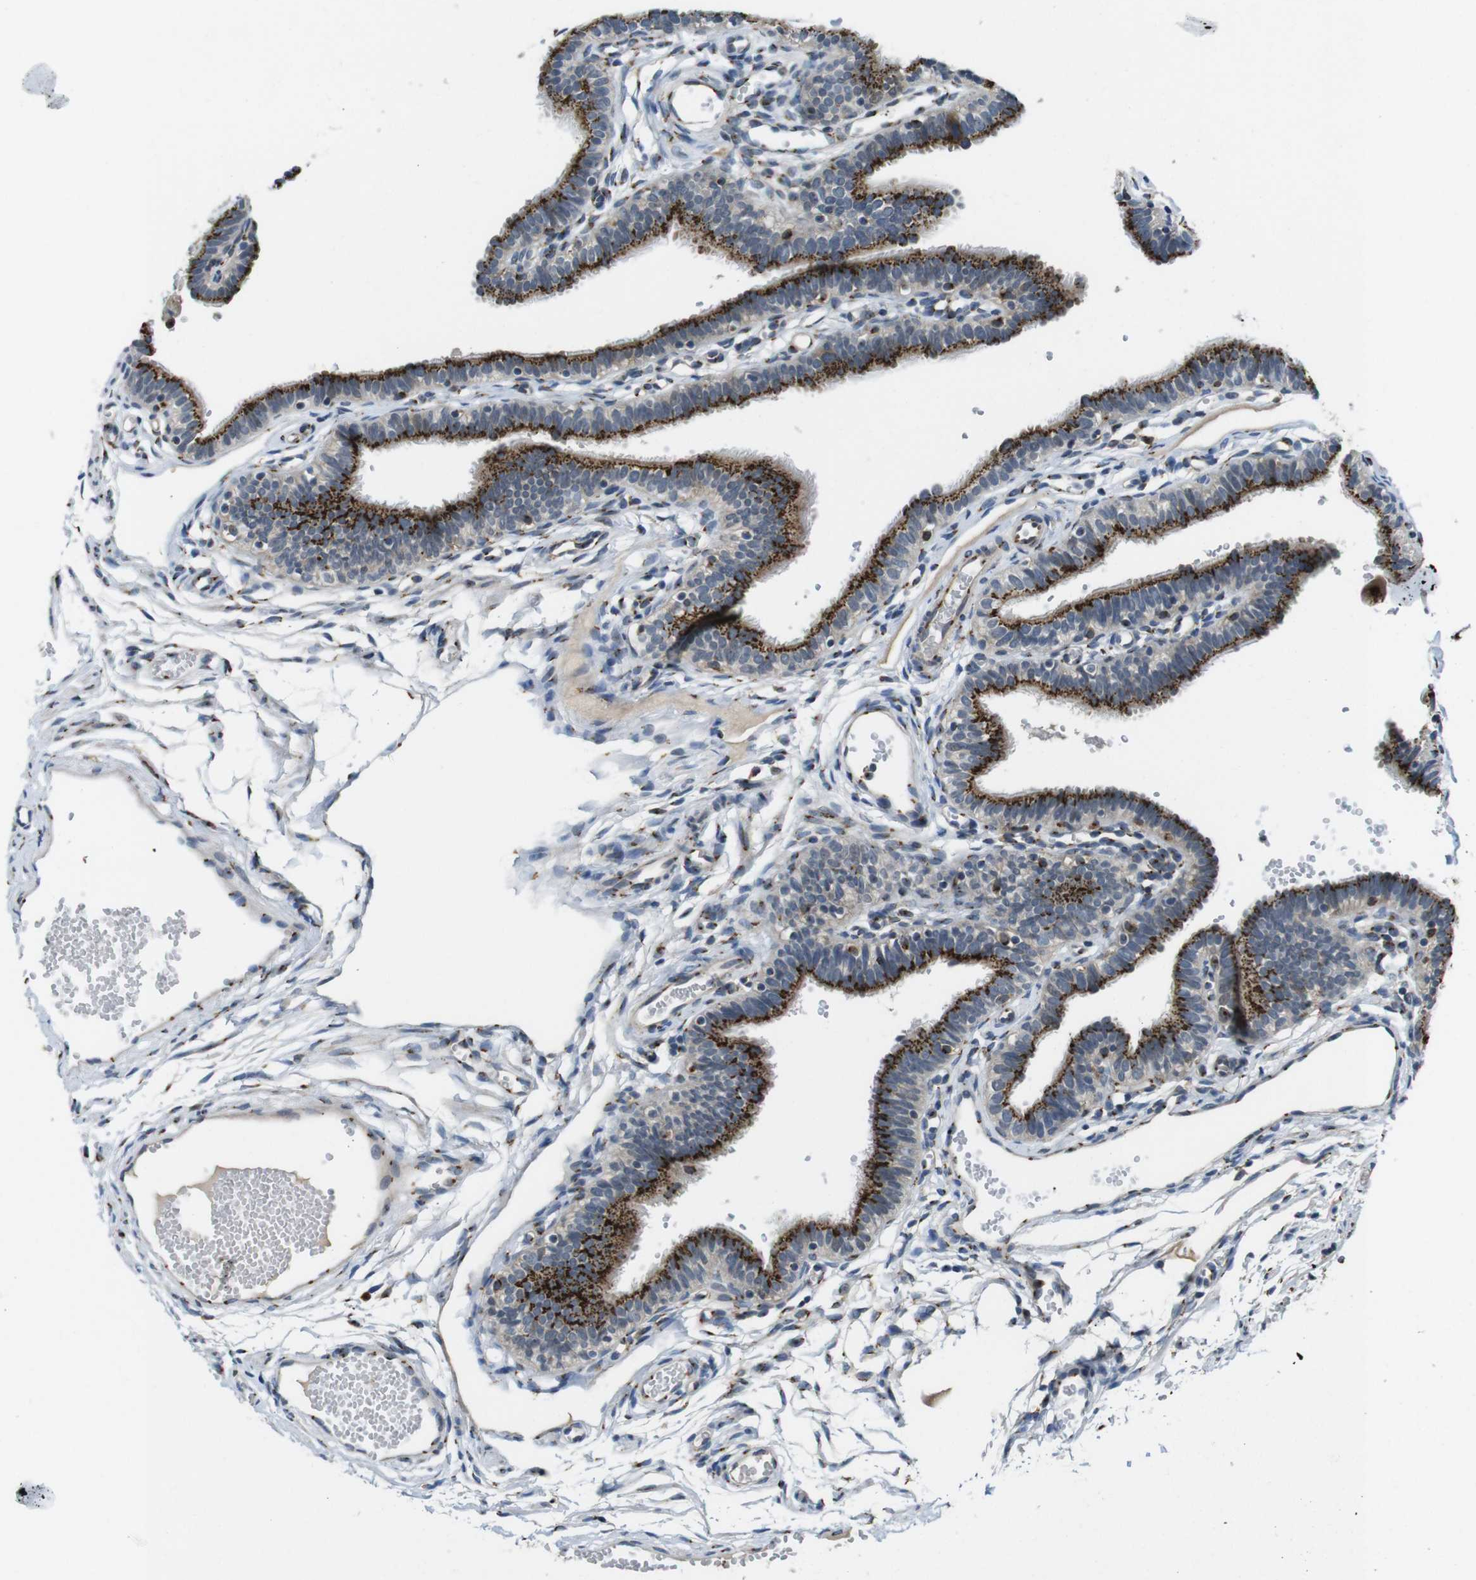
{"staining": {"intensity": "strong", "quantity": ">75%", "location": "cytoplasmic/membranous"}, "tissue": "fallopian tube", "cell_type": "Glandular cells", "image_type": "normal", "snomed": [{"axis": "morphology", "description": "Normal tissue, NOS"}, {"axis": "topography", "description": "Fallopian tube"}, {"axis": "topography", "description": "Placenta"}], "caption": "A photomicrograph of fallopian tube stained for a protein exhibits strong cytoplasmic/membranous brown staining in glandular cells.", "gene": "ZFPL1", "patient": {"sex": "female", "age": 34}}